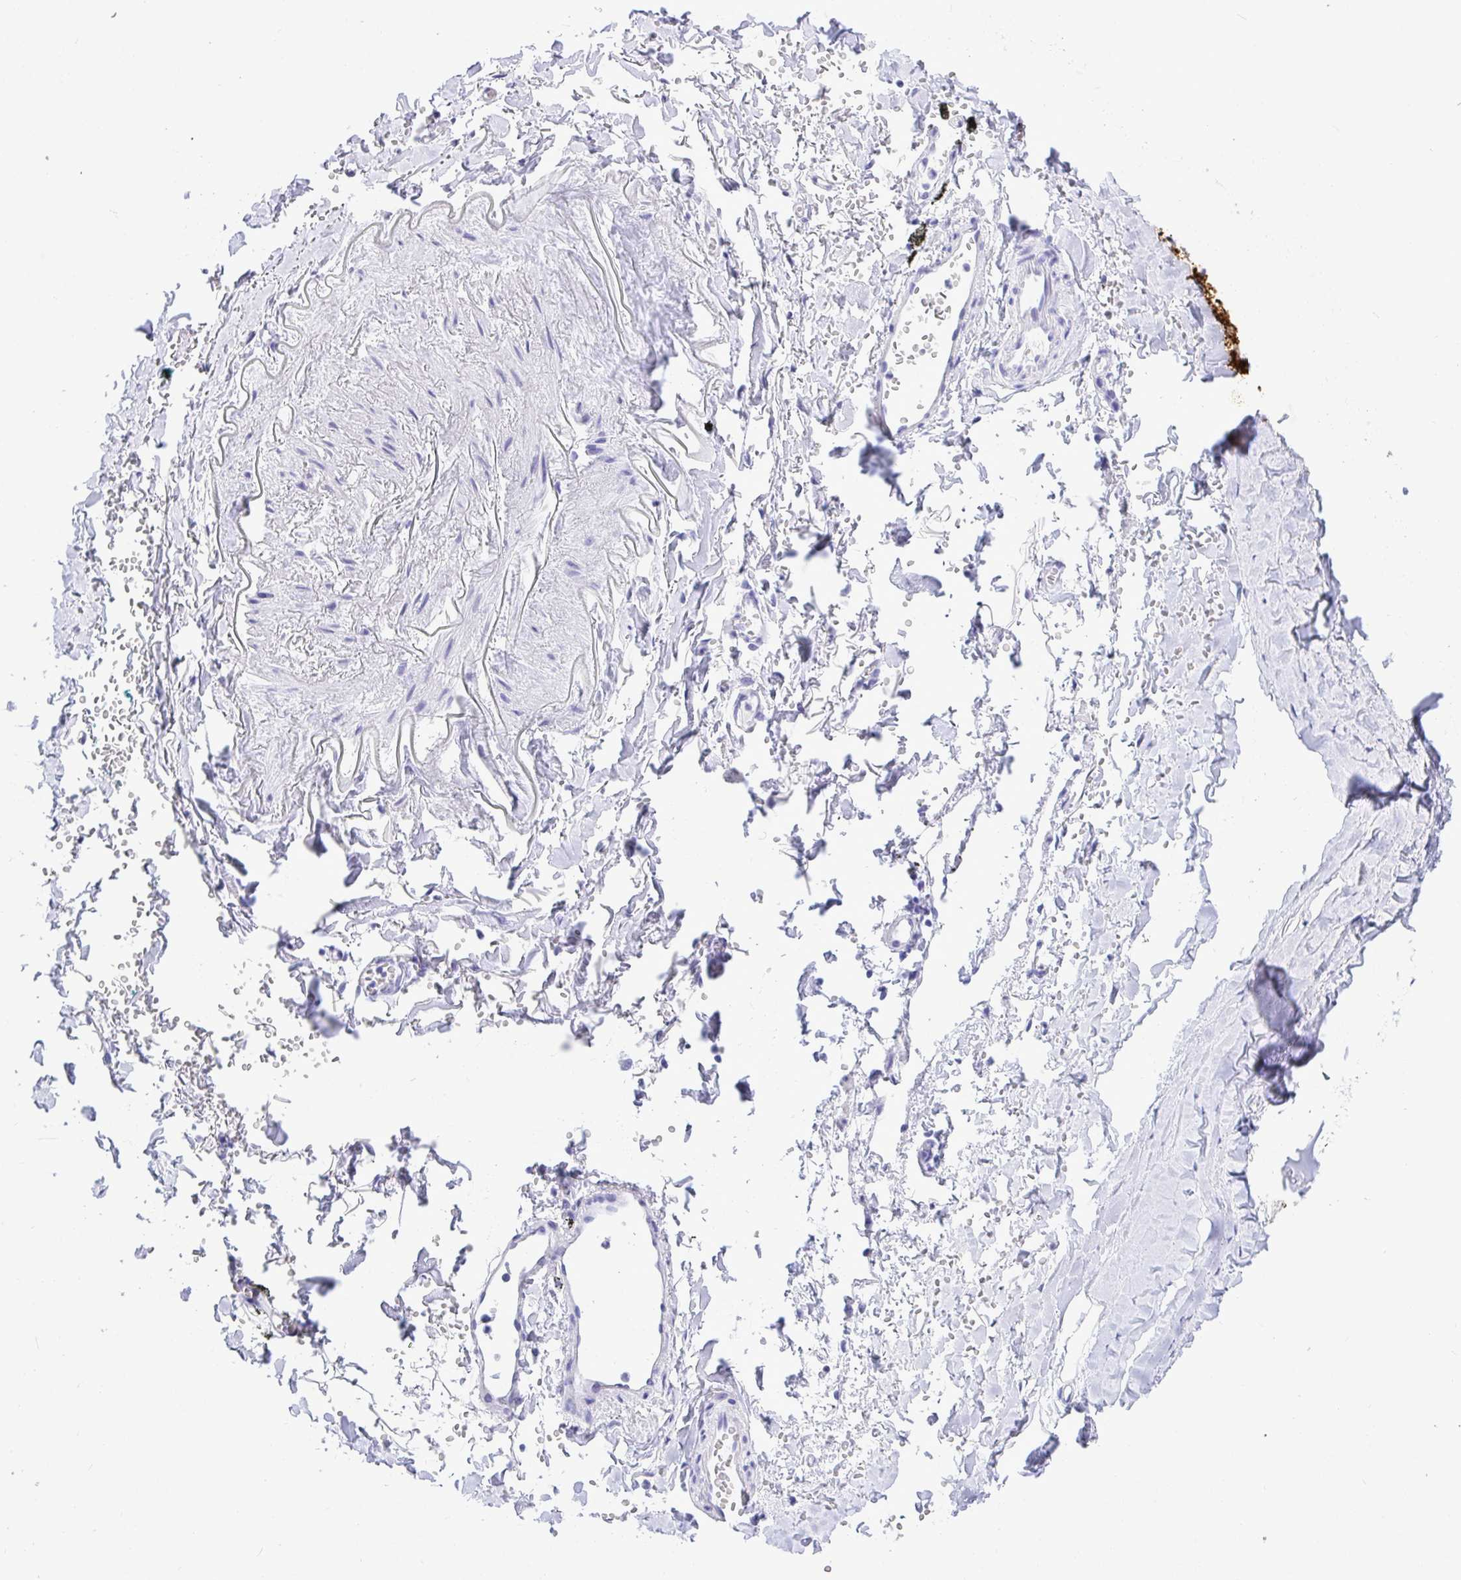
{"staining": {"intensity": "negative", "quantity": "none", "location": "none"}, "tissue": "soft tissue", "cell_type": "Chondrocytes", "image_type": "normal", "snomed": [{"axis": "morphology", "description": "Normal tissue, NOS"}, {"axis": "topography", "description": "Cartilage tissue"}, {"axis": "topography", "description": "Bronchus"}, {"axis": "topography", "description": "Peripheral nerve tissue"}], "caption": "Micrograph shows no protein positivity in chondrocytes of benign soft tissue.", "gene": "THOP1", "patient": {"sex": "female", "age": 59}}